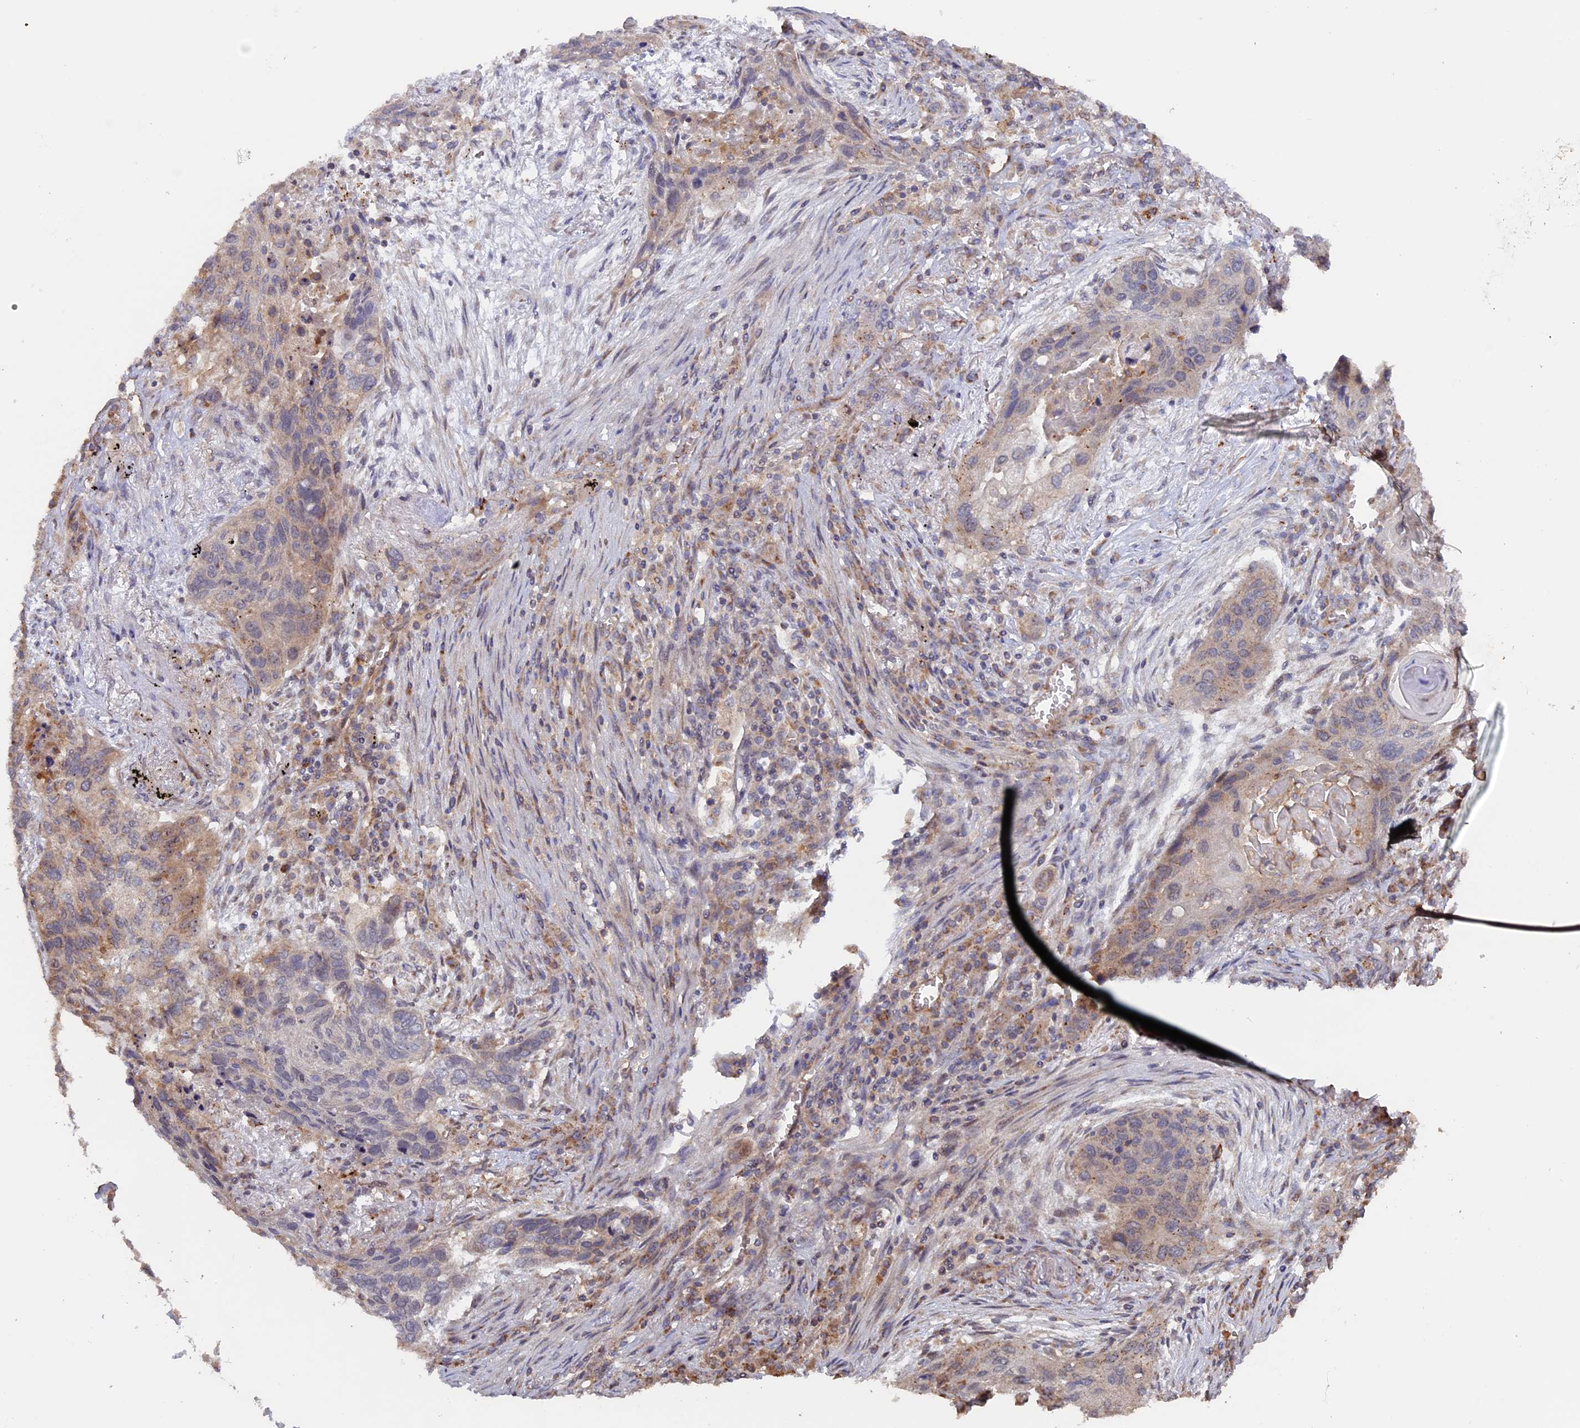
{"staining": {"intensity": "weak", "quantity": "<25%", "location": "cytoplasmic/membranous"}, "tissue": "lung cancer", "cell_type": "Tumor cells", "image_type": "cancer", "snomed": [{"axis": "morphology", "description": "Squamous cell carcinoma, NOS"}, {"axis": "topography", "description": "Lung"}], "caption": "There is no significant expression in tumor cells of lung squamous cell carcinoma.", "gene": "FERMT1", "patient": {"sex": "female", "age": 63}}